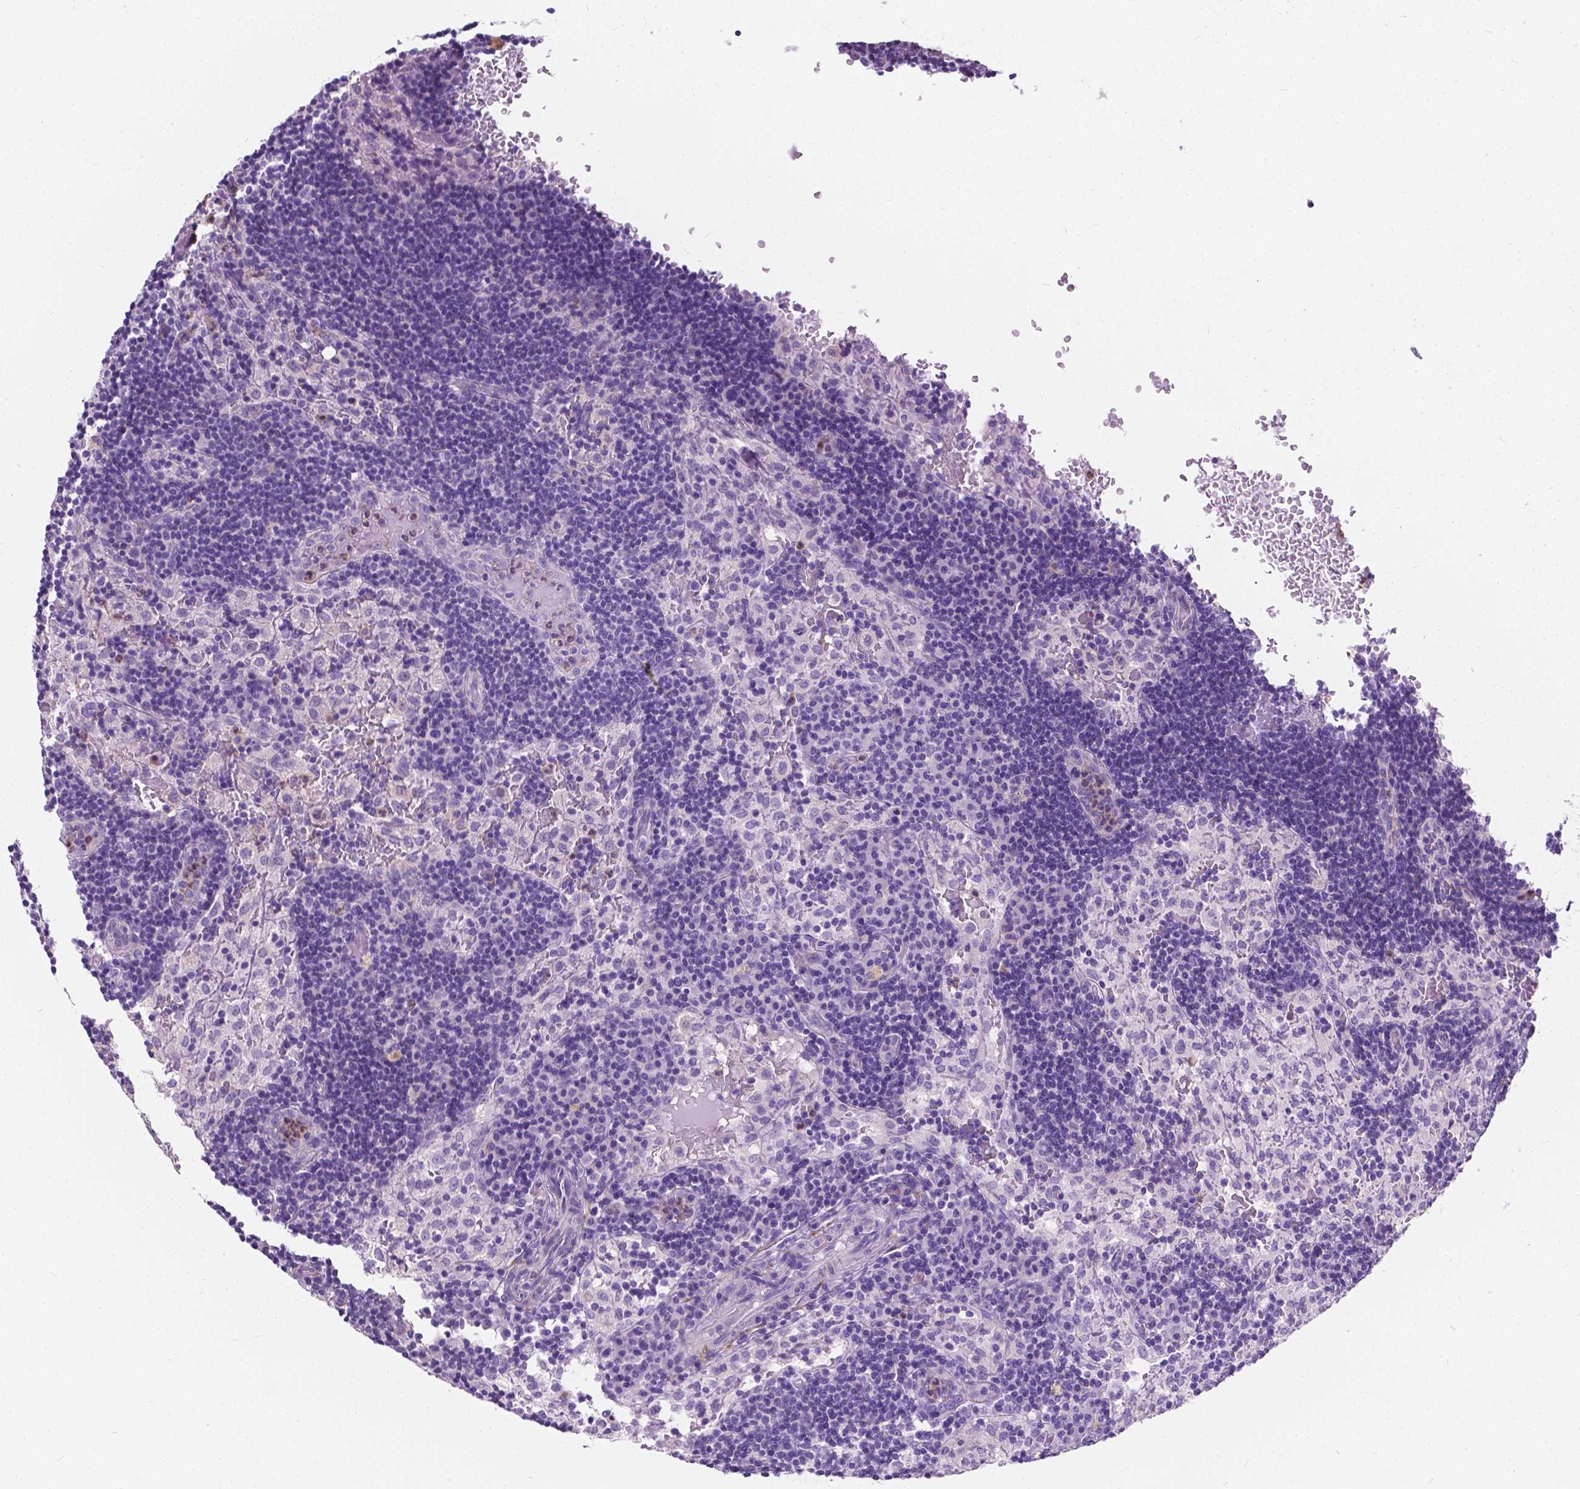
{"staining": {"intensity": "negative", "quantity": "none", "location": "none"}, "tissue": "lymph node", "cell_type": "Germinal center cells", "image_type": "normal", "snomed": [{"axis": "morphology", "description": "Normal tissue, NOS"}, {"axis": "topography", "description": "Lymph node"}], "caption": "DAB (3,3'-diaminobenzidine) immunohistochemical staining of benign human lymph node displays no significant positivity in germinal center cells. (Stains: DAB IHC with hematoxylin counter stain, Microscopy: brightfield microscopy at high magnification).", "gene": "GNAO1", "patient": {"sex": "male", "age": 62}}